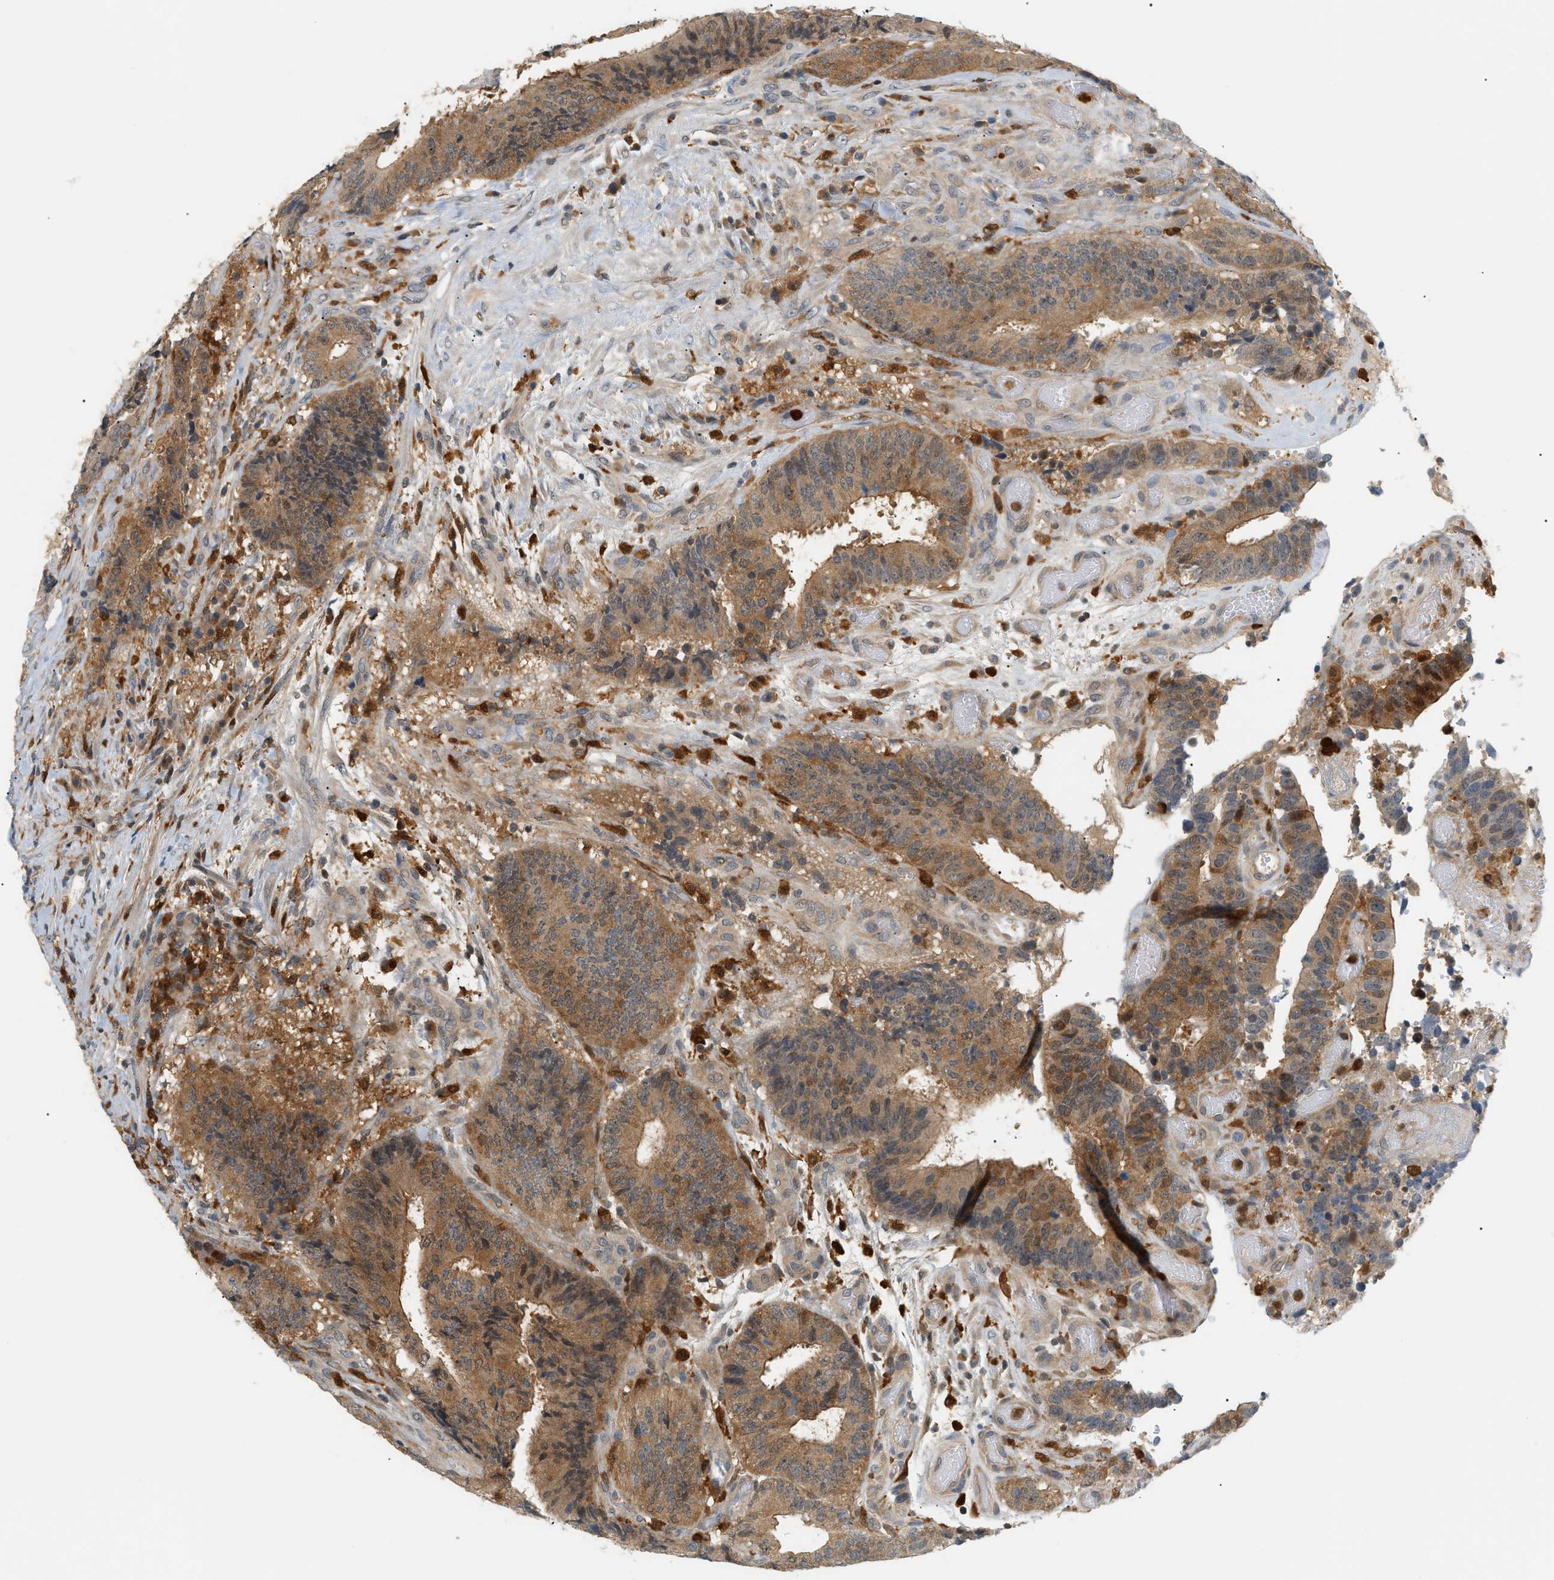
{"staining": {"intensity": "moderate", "quantity": ">75%", "location": "cytoplasmic/membranous,nuclear"}, "tissue": "colorectal cancer", "cell_type": "Tumor cells", "image_type": "cancer", "snomed": [{"axis": "morphology", "description": "Adenocarcinoma, NOS"}, {"axis": "topography", "description": "Rectum"}], "caption": "Moderate cytoplasmic/membranous and nuclear expression is identified in approximately >75% of tumor cells in colorectal cancer (adenocarcinoma).", "gene": "PYCARD", "patient": {"sex": "male", "age": 72}}